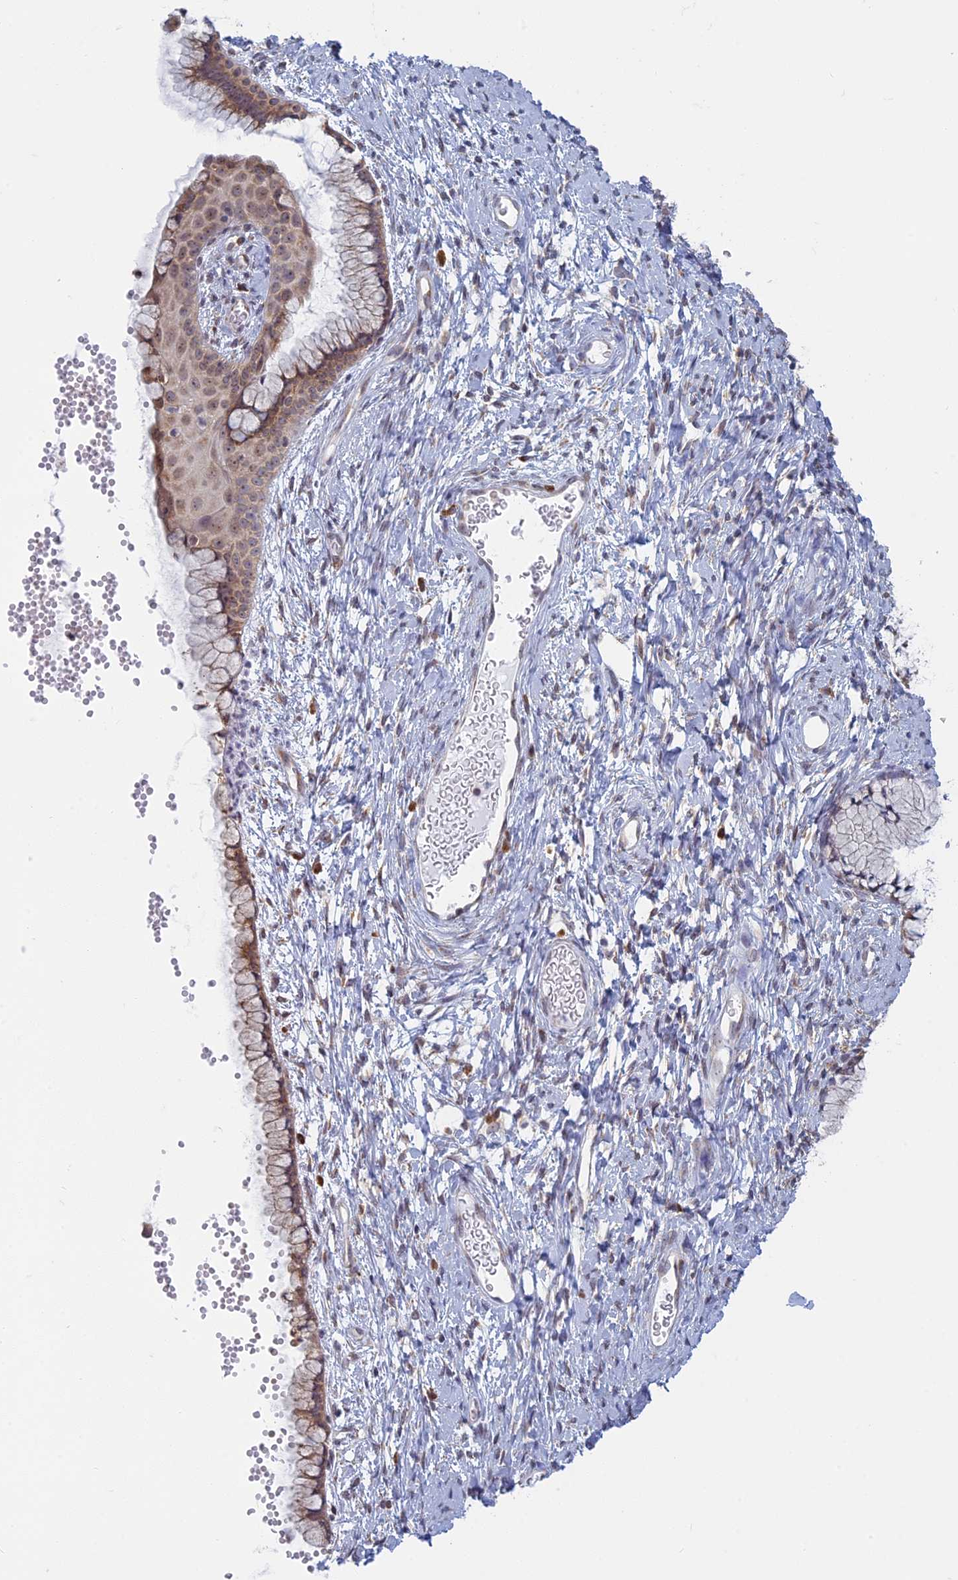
{"staining": {"intensity": "weak", "quantity": ">75%", "location": "cytoplasmic/membranous"}, "tissue": "cervix", "cell_type": "Glandular cells", "image_type": "normal", "snomed": [{"axis": "morphology", "description": "Normal tissue, NOS"}, {"axis": "topography", "description": "Cervix"}], "caption": "An immunohistochemistry photomicrograph of benign tissue is shown. Protein staining in brown labels weak cytoplasmic/membranous positivity in cervix within glandular cells. Nuclei are stained in blue.", "gene": "RPS19BP1", "patient": {"sex": "female", "age": 42}}